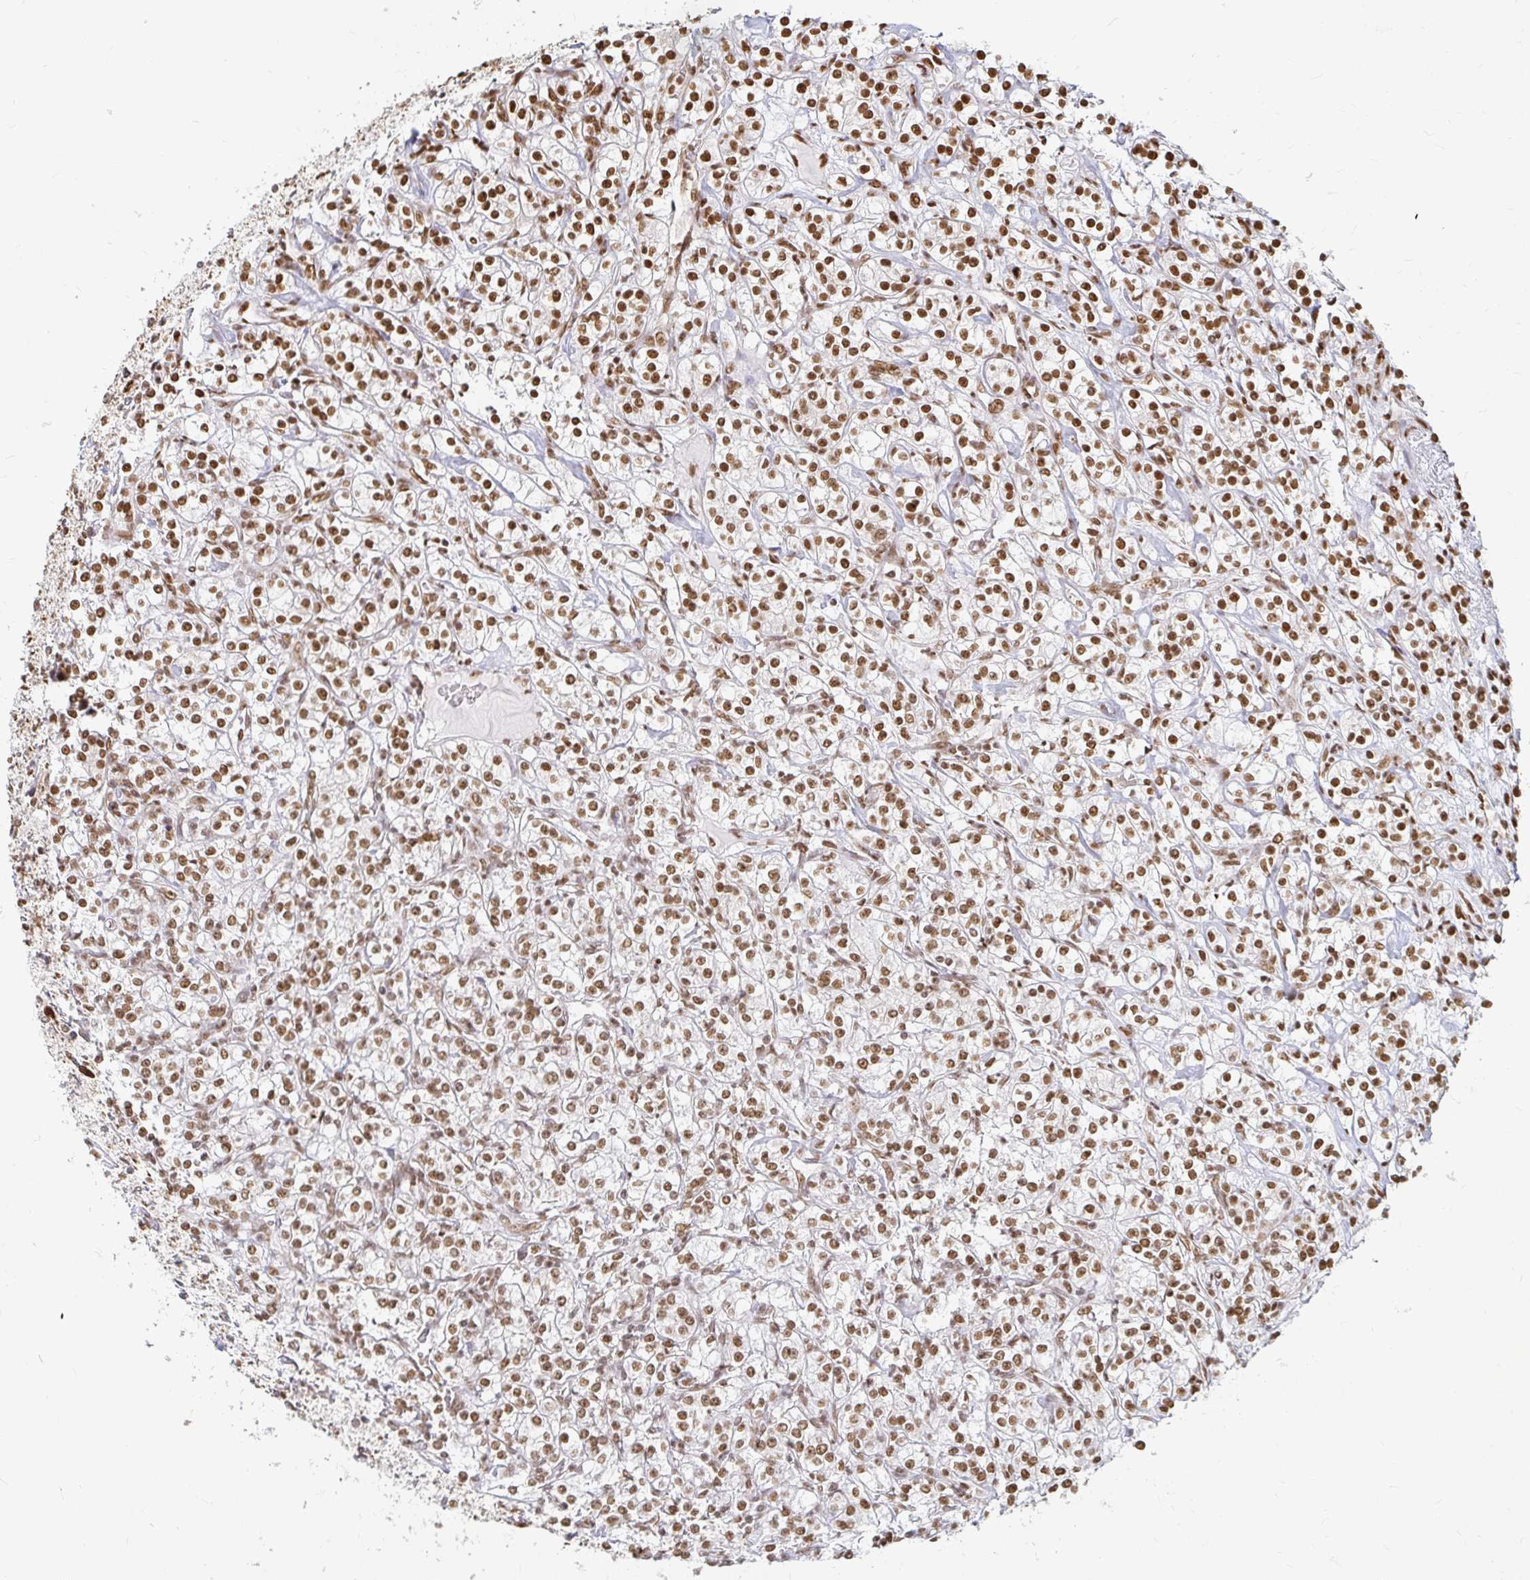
{"staining": {"intensity": "moderate", "quantity": ">75%", "location": "nuclear"}, "tissue": "renal cancer", "cell_type": "Tumor cells", "image_type": "cancer", "snomed": [{"axis": "morphology", "description": "Adenocarcinoma, NOS"}, {"axis": "topography", "description": "Kidney"}], "caption": "There is medium levels of moderate nuclear expression in tumor cells of renal adenocarcinoma, as demonstrated by immunohistochemical staining (brown color).", "gene": "HNRNPU", "patient": {"sex": "male", "age": 77}}